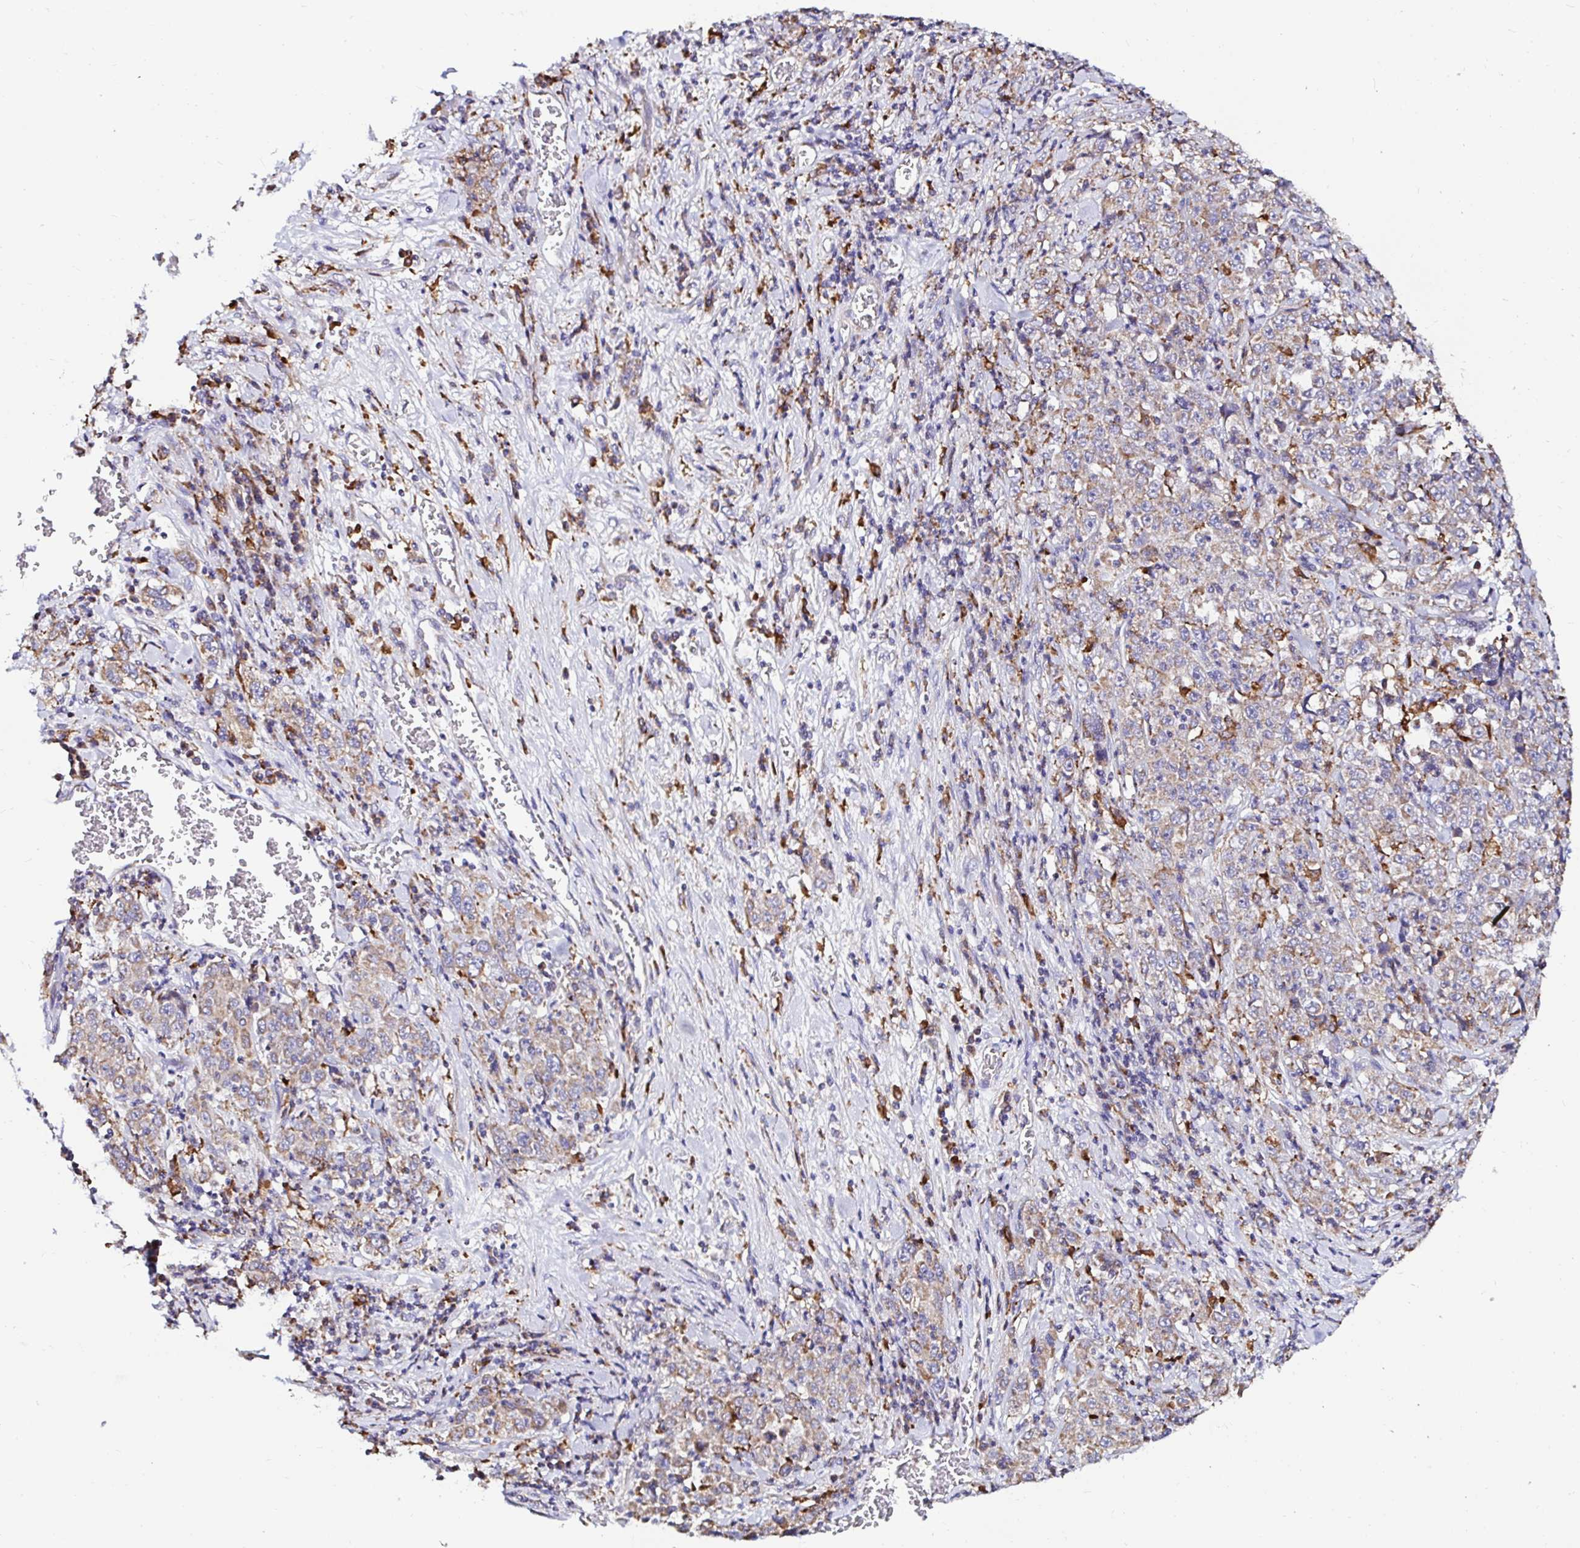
{"staining": {"intensity": "moderate", "quantity": ">75%", "location": "cytoplasmic/membranous"}, "tissue": "stomach cancer", "cell_type": "Tumor cells", "image_type": "cancer", "snomed": [{"axis": "morphology", "description": "Normal tissue, NOS"}, {"axis": "morphology", "description": "Adenocarcinoma, NOS"}, {"axis": "topography", "description": "Stomach, upper"}, {"axis": "topography", "description": "Stomach"}], "caption": "Human adenocarcinoma (stomach) stained with a protein marker demonstrates moderate staining in tumor cells.", "gene": "MSR1", "patient": {"sex": "male", "age": 59}}